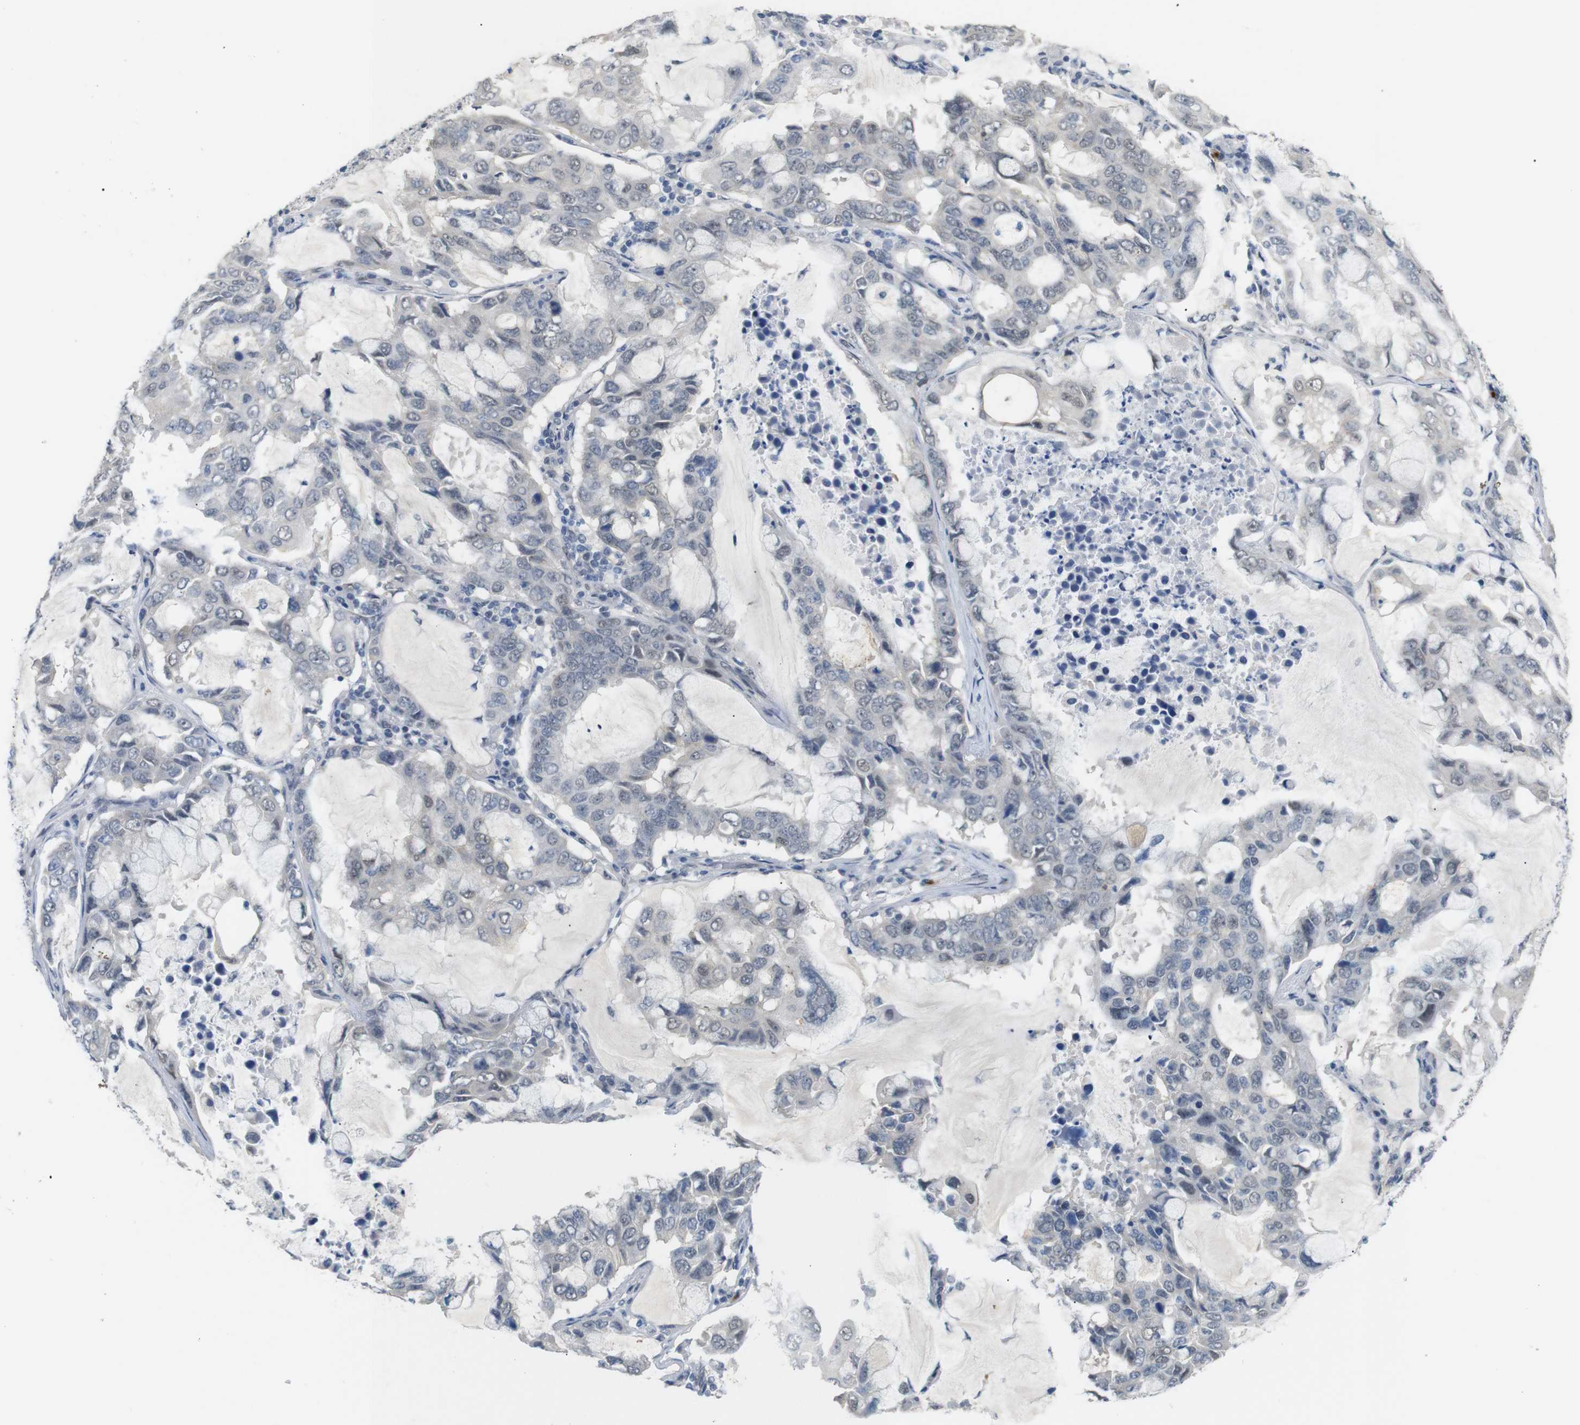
{"staining": {"intensity": "weak", "quantity": "<25%", "location": "nuclear"}, "tissue": "lung cancer", "cell_type": "Tumor cells", "image_type": "cancer", "snomed": [{"axis": "morphology", "description": "Adenocarcinoma, NOS"}, {"axis": "topography", "description": "Lung"}], "caption": "Immunohistochemical staining of adenocarcinoma (lung) shows no significant staining in tumor cells.", "gene": "GPR158", "patient": {"sex": "male", "age": 64}}